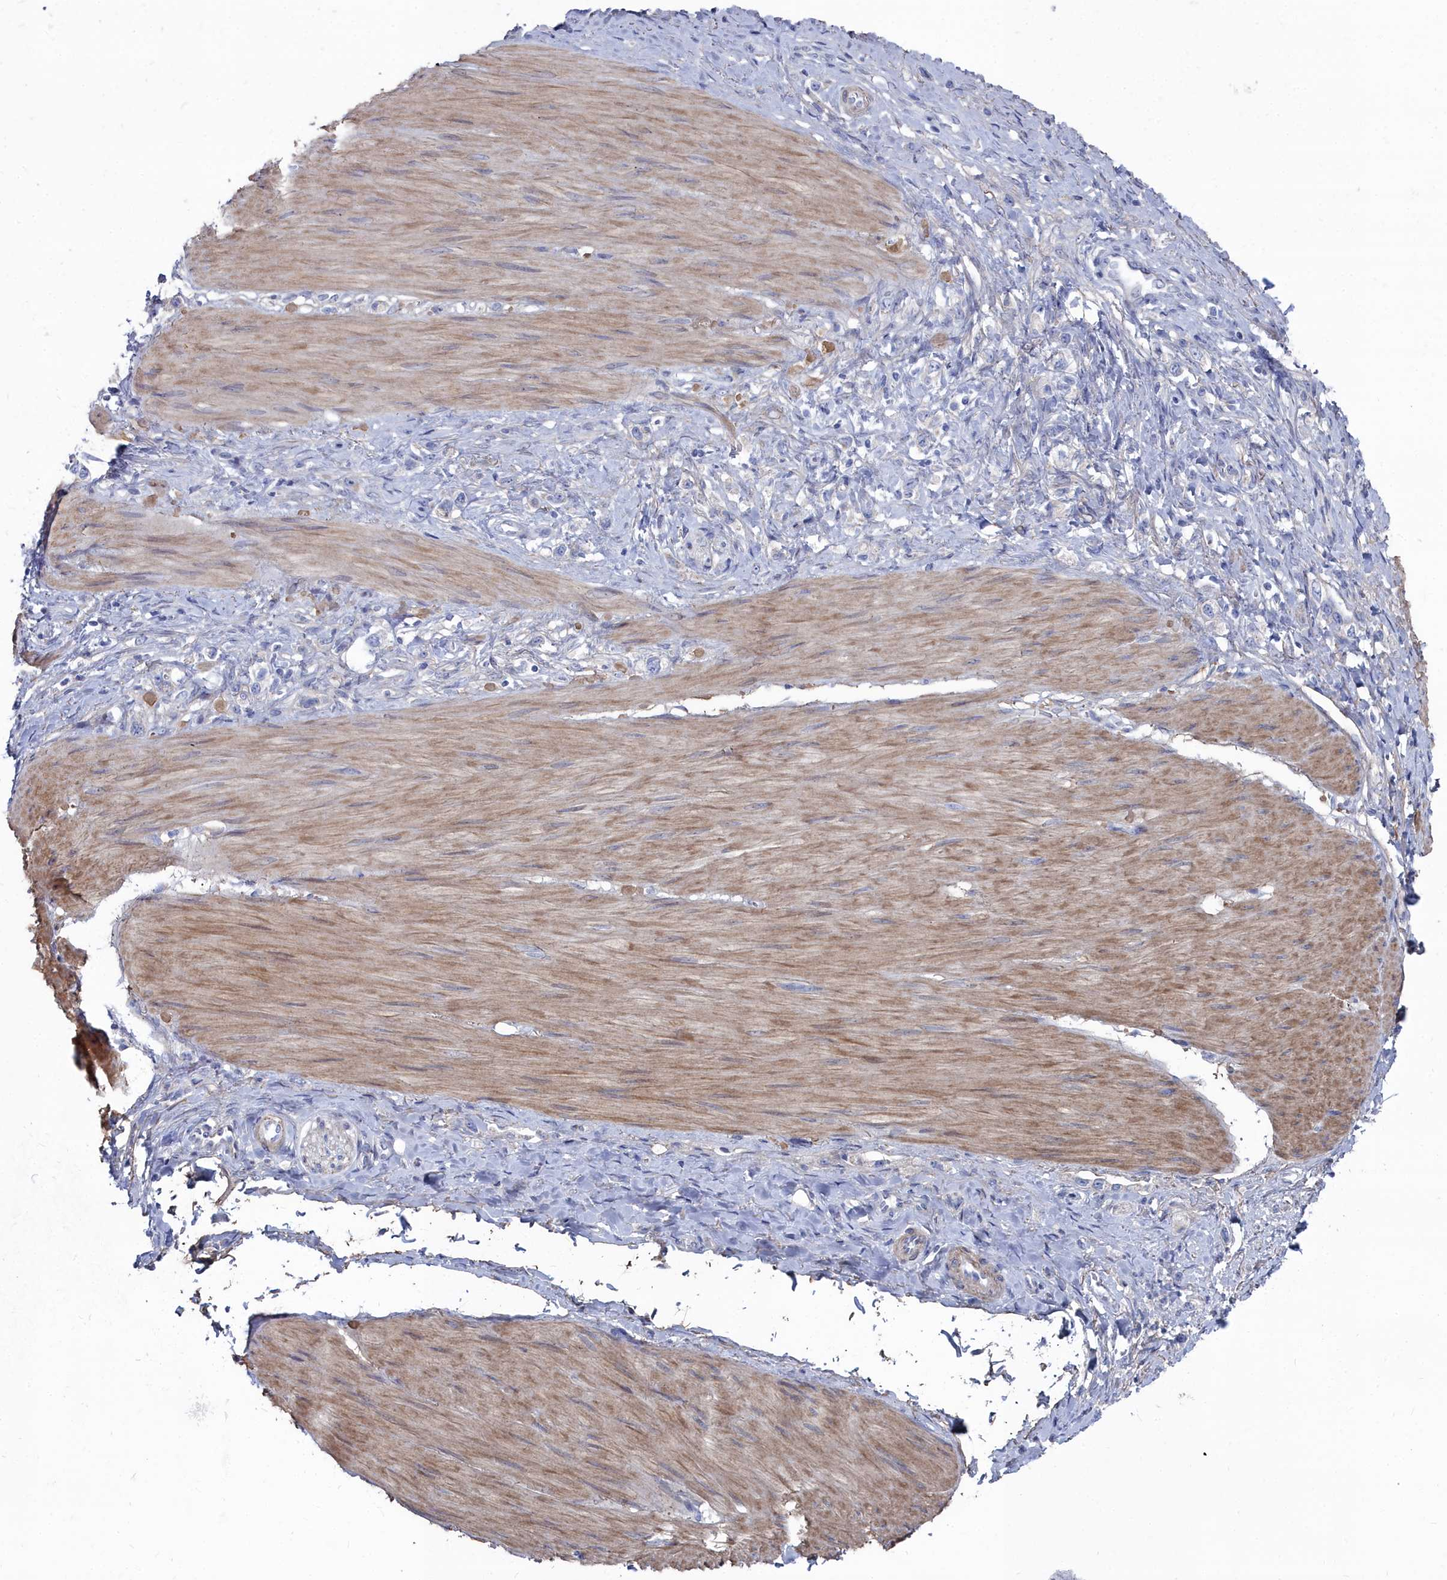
{"staining": {"intensity": "negative", "quantity": "none", "location": "none"}, "tissue": "stomach cancer", "cell_type": "Tumor cells", "image_type": "cancer", "snomed": [{"axis": "morphology", "description": "Adenocarcinoma, NOS"}, {"axis": "topography", "description": "Stomach"}], "caption": "Immunohistochemical staining of human stomach cancer (adenocarcinoma) displays no significant expression in tumor cells. The staining is performed using DAB brown chromogen with nuclei counter-stained in using hematoxylin.", "gene": "SHISAL2A", "patient": {"sex": "female", "age": 65}}